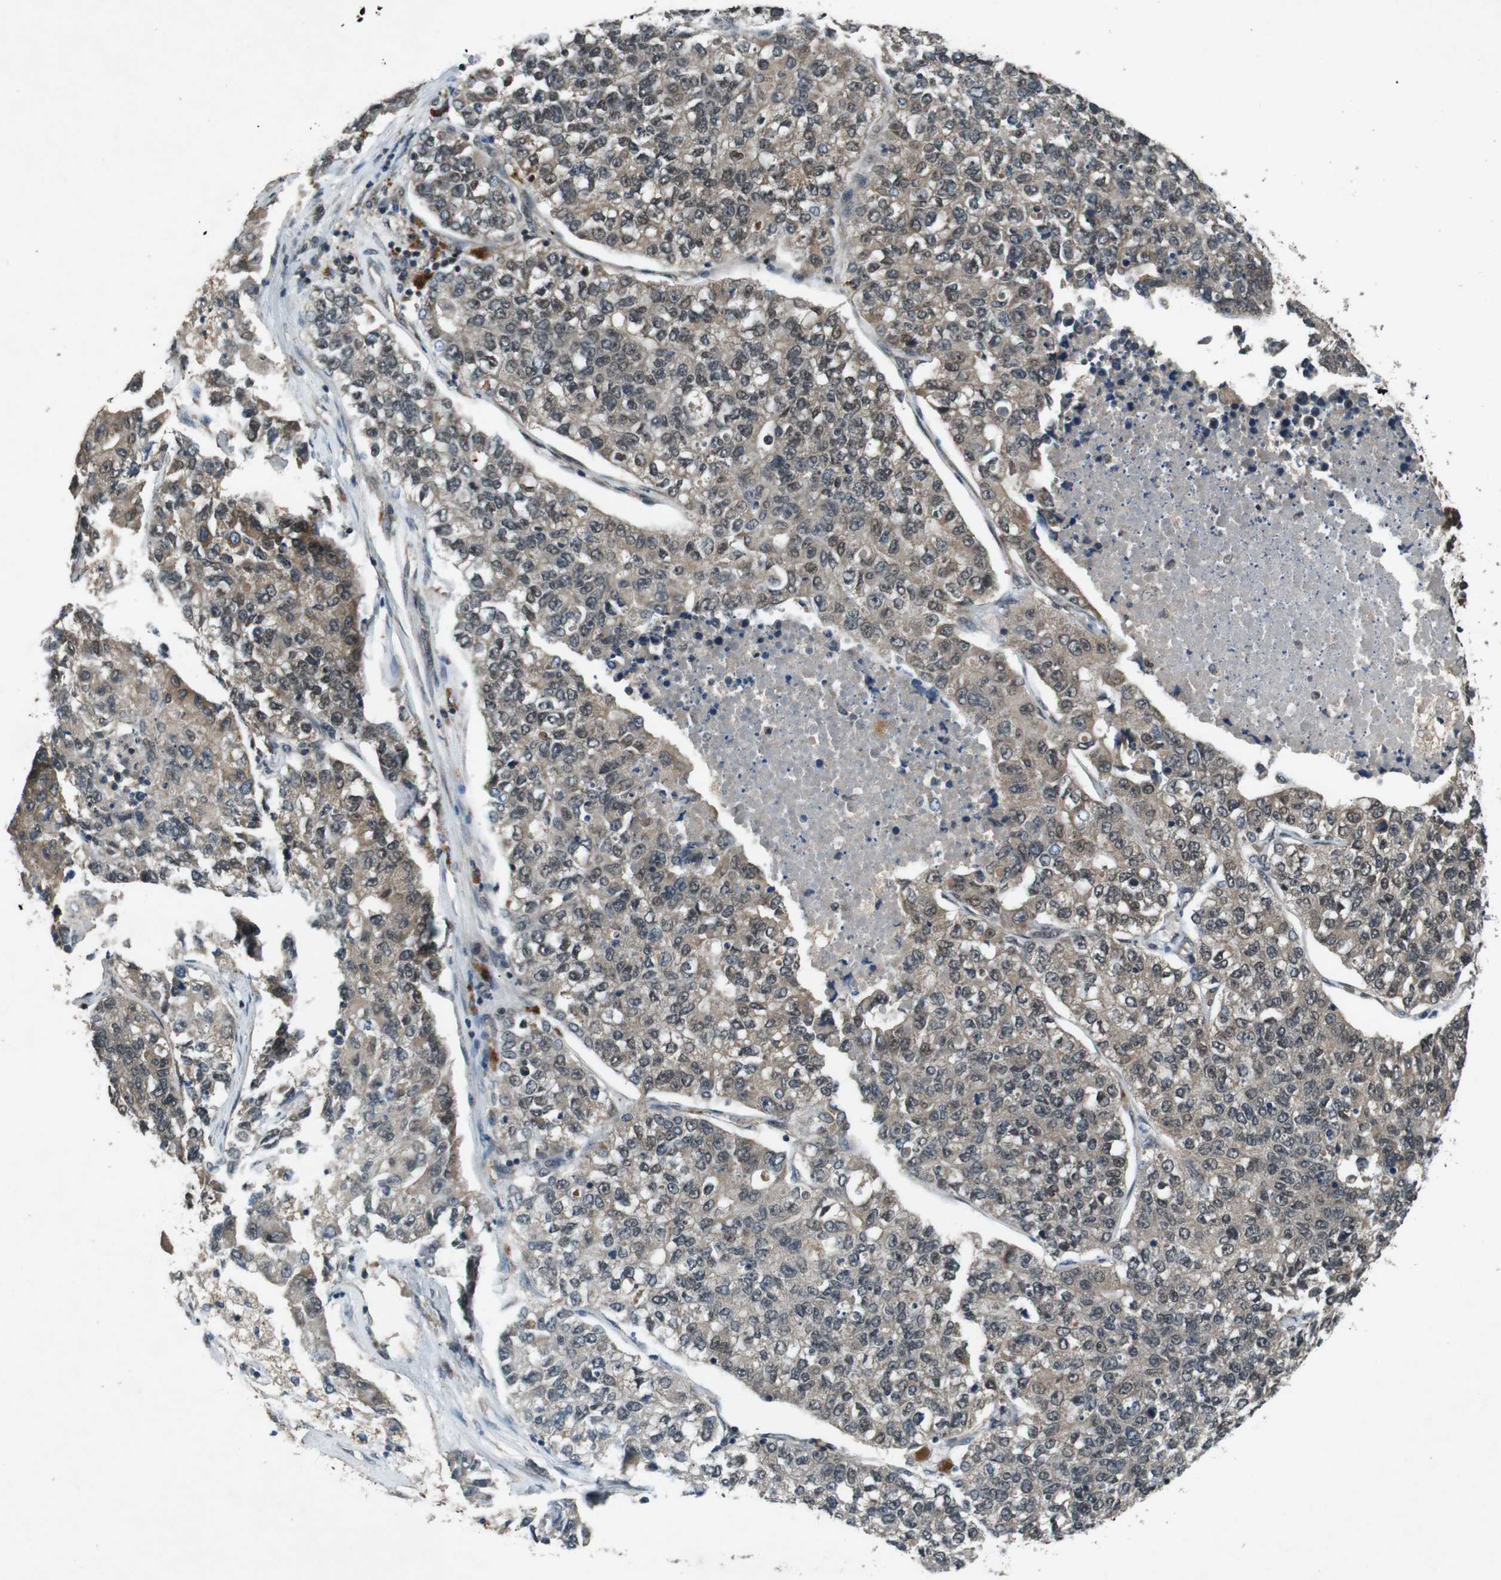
{"staining": {"intensity": "moderate", "quantity": ">75%", "location": "cytoplasmic/membranous"}, "tissue": "lung cancer", "cell_type": "Tumor cells", "image_type": "cancer", "snomed": [{"axis": "morphology", "description": "Adenocarcinoma, NOS"}, {"axis": "topography", "description": "Lung"}], "caption": "Immunohistochemistry (IHC) (DAB (3,3'-diaminobenzidine)) staining of human lung cancer reveals moderate cytoplasmic/membranous protein staining in about >75% of tumor cells.", "gene": "SOCS1", "patient": {"sex": "male", "age": 49}}